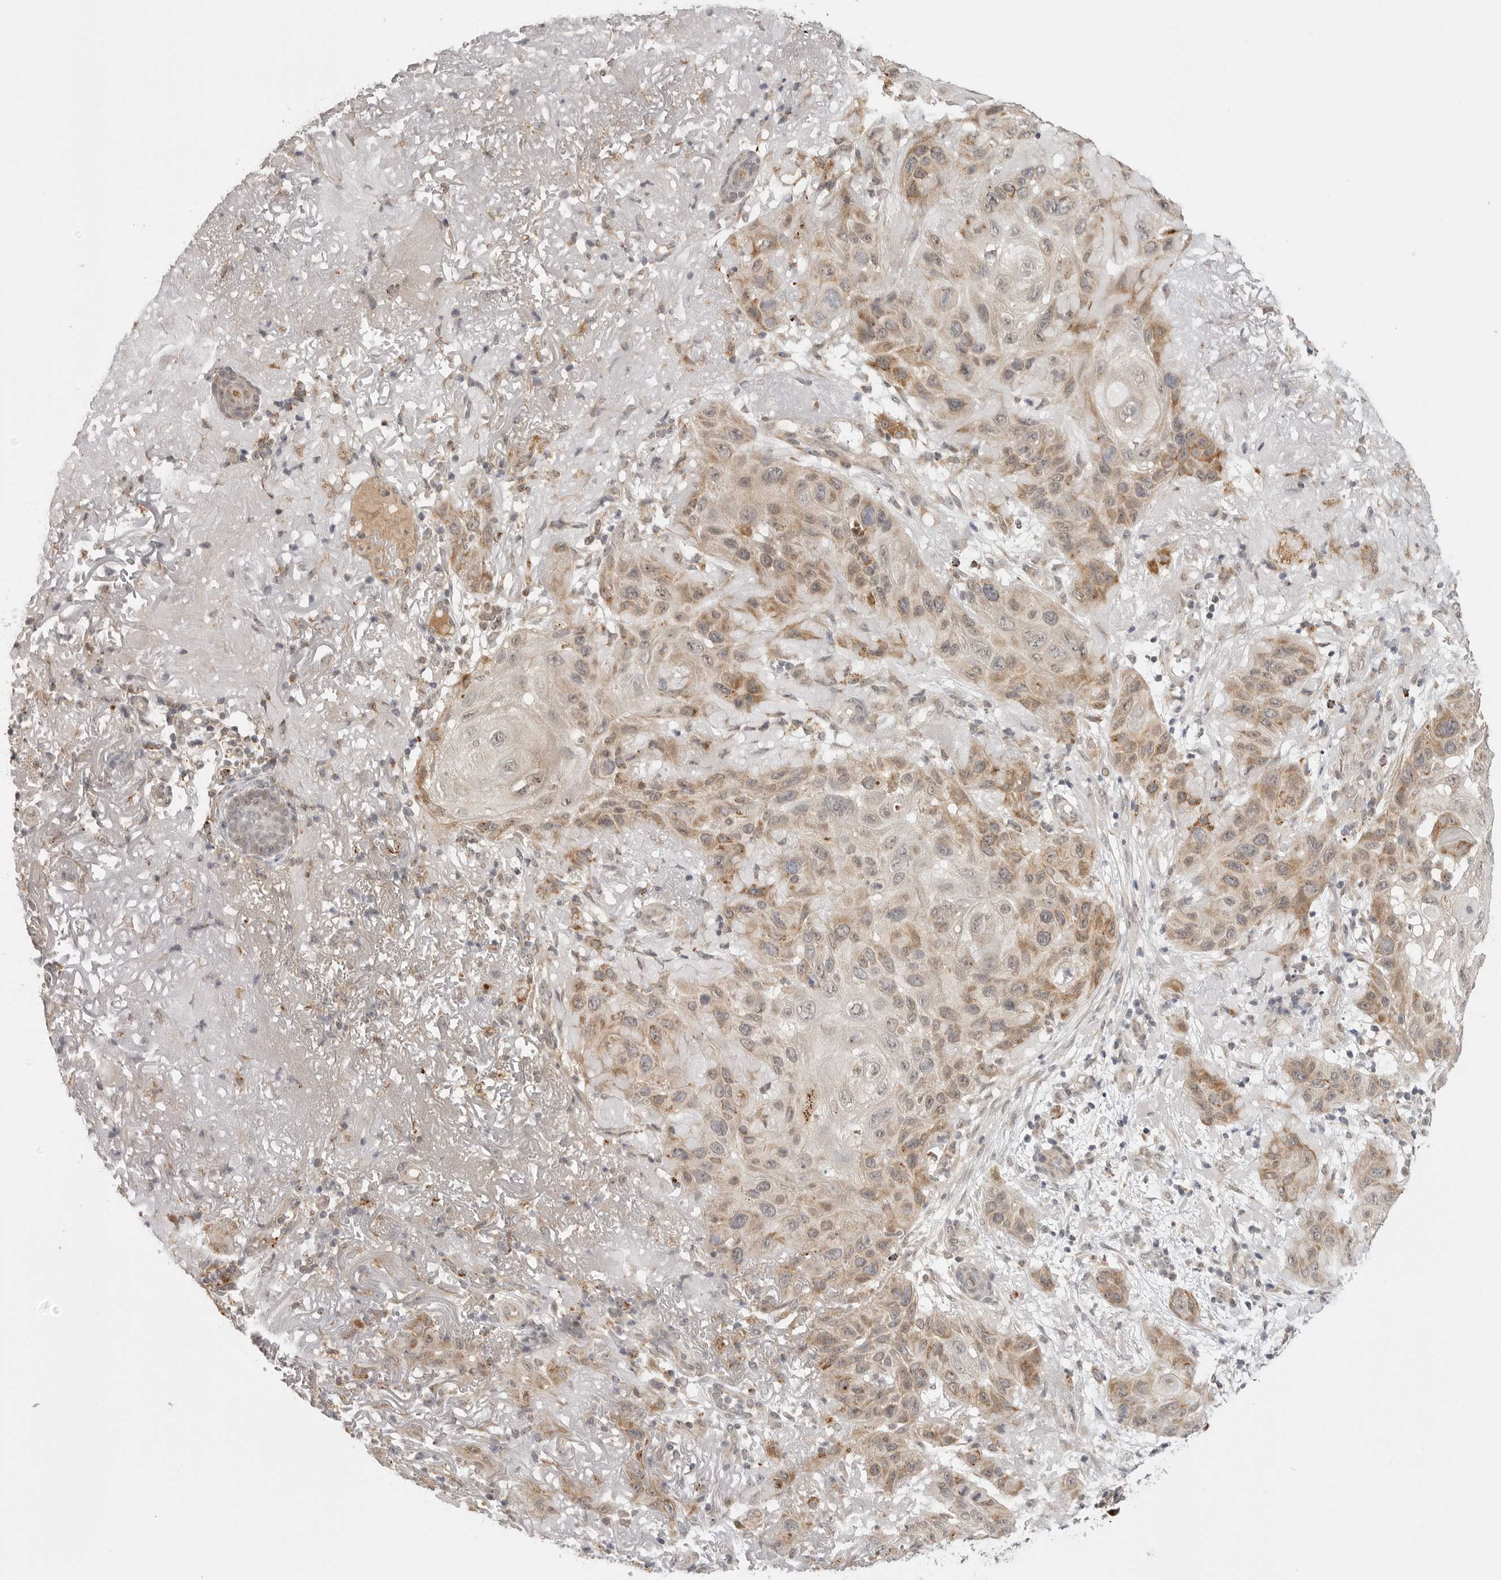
{"staining": {"intensity": "moderate", "quantity": ">75%", "location": "cytoplasmic/membranous"}, "tissue": "skin cancer", "cell_type": "Tumor cells", "image_type": "cancer", "snomed": [{"axis": "morphology", "description": "Normal tissue, NOS"}, {"axis": "morphology", "description": "Squamous cell carcinoma, NOS"}, {"axis": "topography", "description": "Skin"}], "caption": "Squamous cell carcinoma (skin) tissue displays moderate cytoplasmic/membranous expression in approximately >75% of tumor cells, visualized by immunohistochemistry.", "gene": "KALRN", "patient": {"sex": "female", "age": 96}}